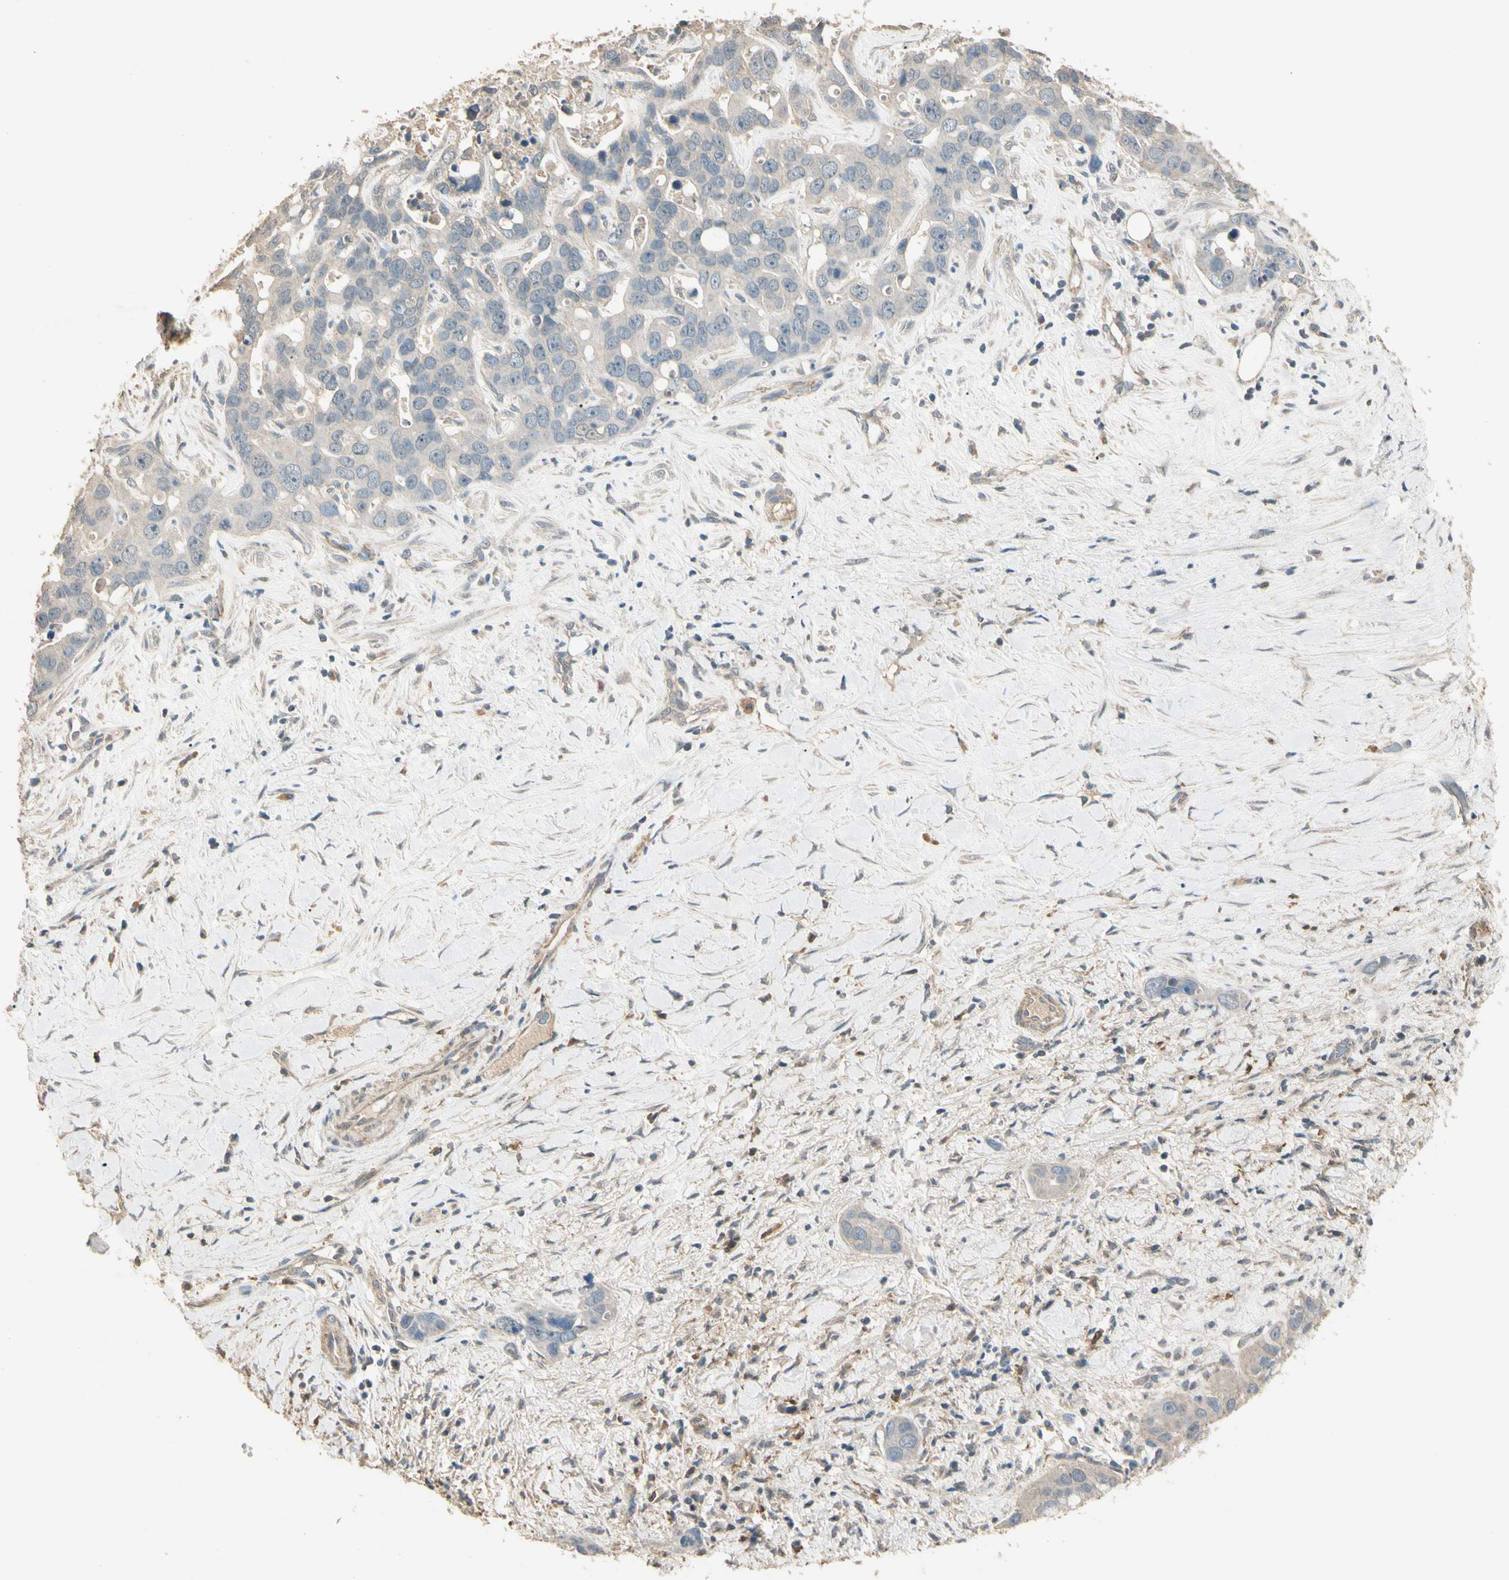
{"staining": {"intensity": "weak", "quantity": "<25%", "location": "cytoplasmic/membranous"}, "tissue": "liver cancer", "cell_type": "Tumor cells", "image_type": "cancer", "snomed": [{"axis": "morphology", "description": "Cholangiocarcinoma"}, {"axis": "topography", "description": "Liver"}], "caption": "Tumor cells are negative for brown protein staining in liver cancer.", "gene": "CDH6", "patient": {"sex": "female", "age": 65}}